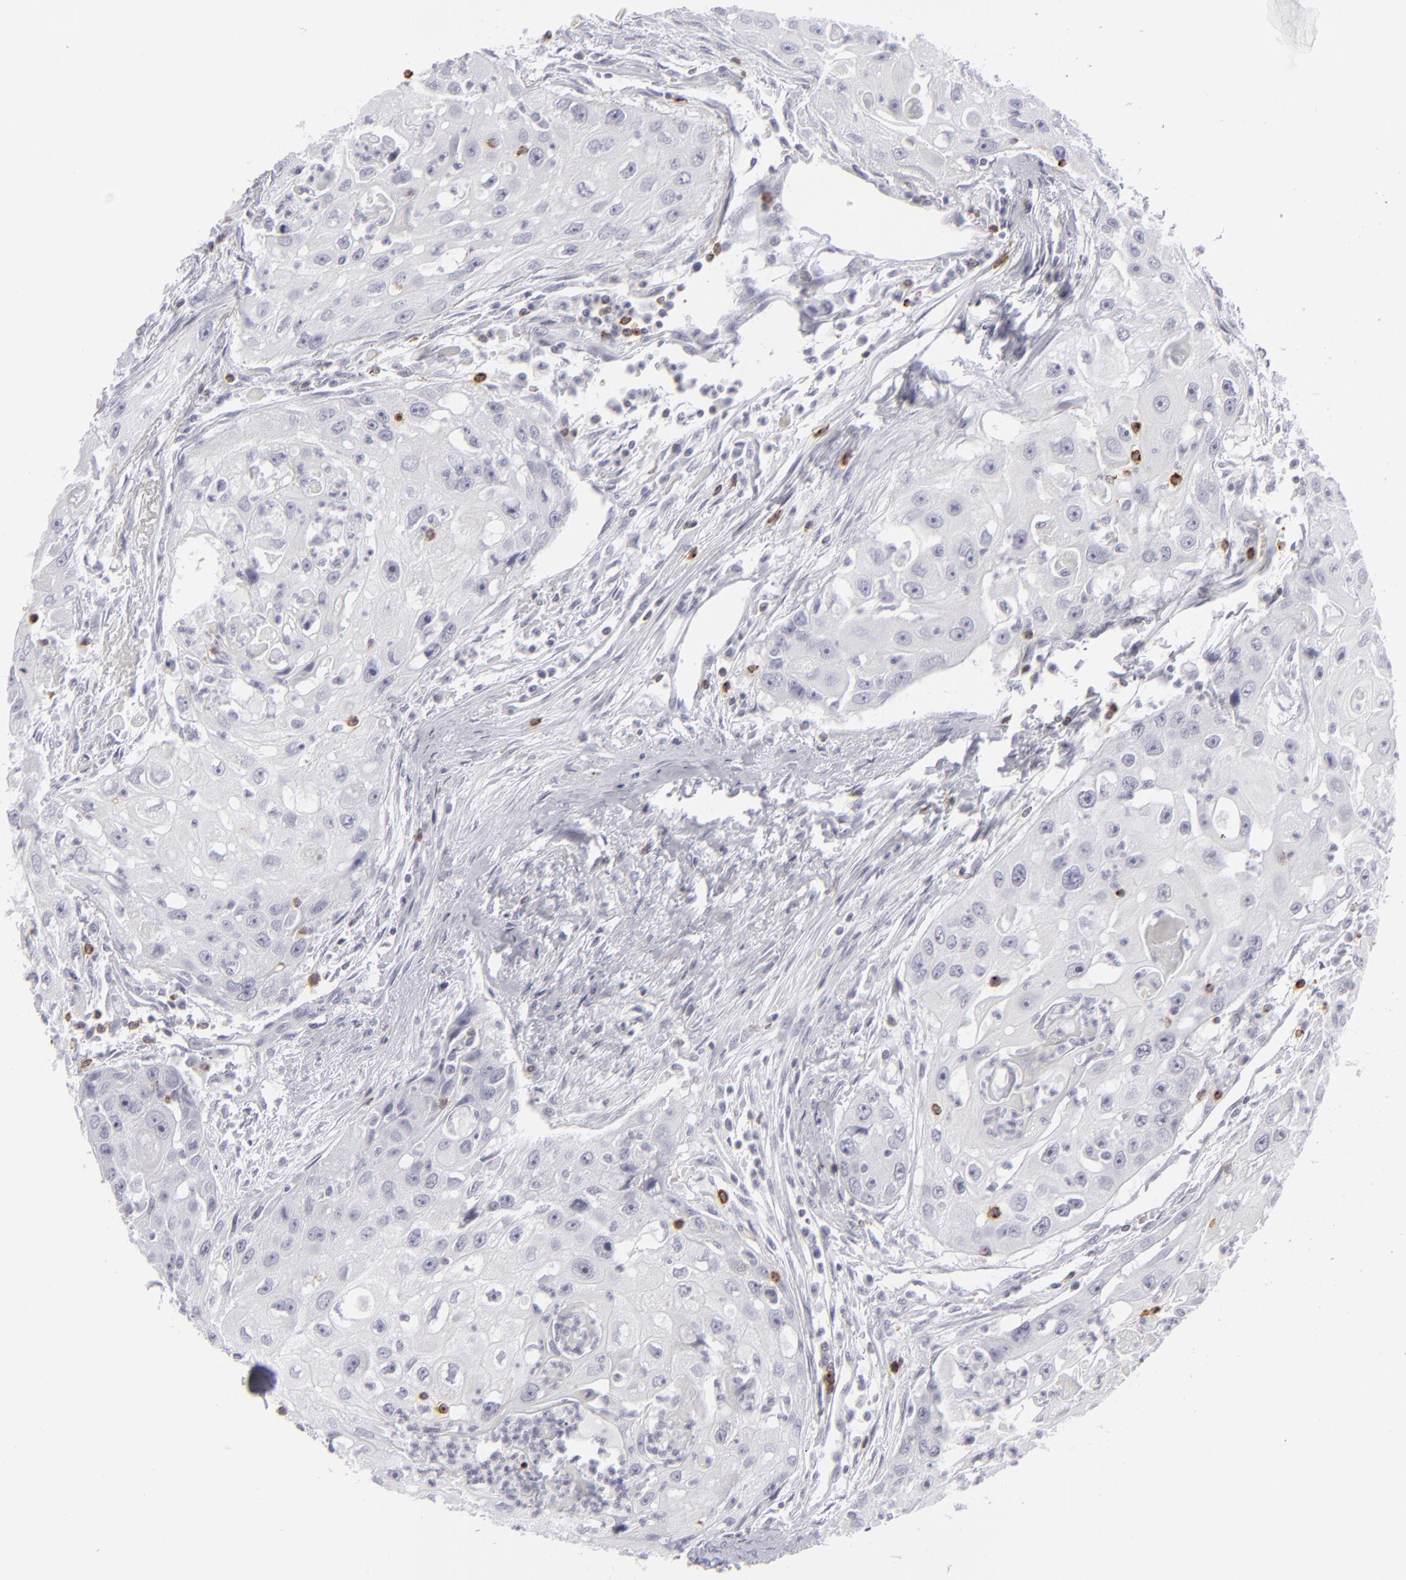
{"staining": {"intensity": "negative", "quantity": "none", "location": "none"}, "tissue": "head and neck cancer", "cell_type": "Tumor cells", "image_type": "cancer", "snomed": [{"axis": "morphology", "description": "Squamous cell carcinoma, NOS"}, {"axis": "topography", "description": "Head-Neck"}], "caption": "This micrograph is of squamous cell carcinoma (head and neck) stained with IHC to label a protein in brown with the nuclei are counter-stained blue. There is no expression in tumor cells.", "gene": "CD7", "patient": {"sex": "male", "age": 64}}